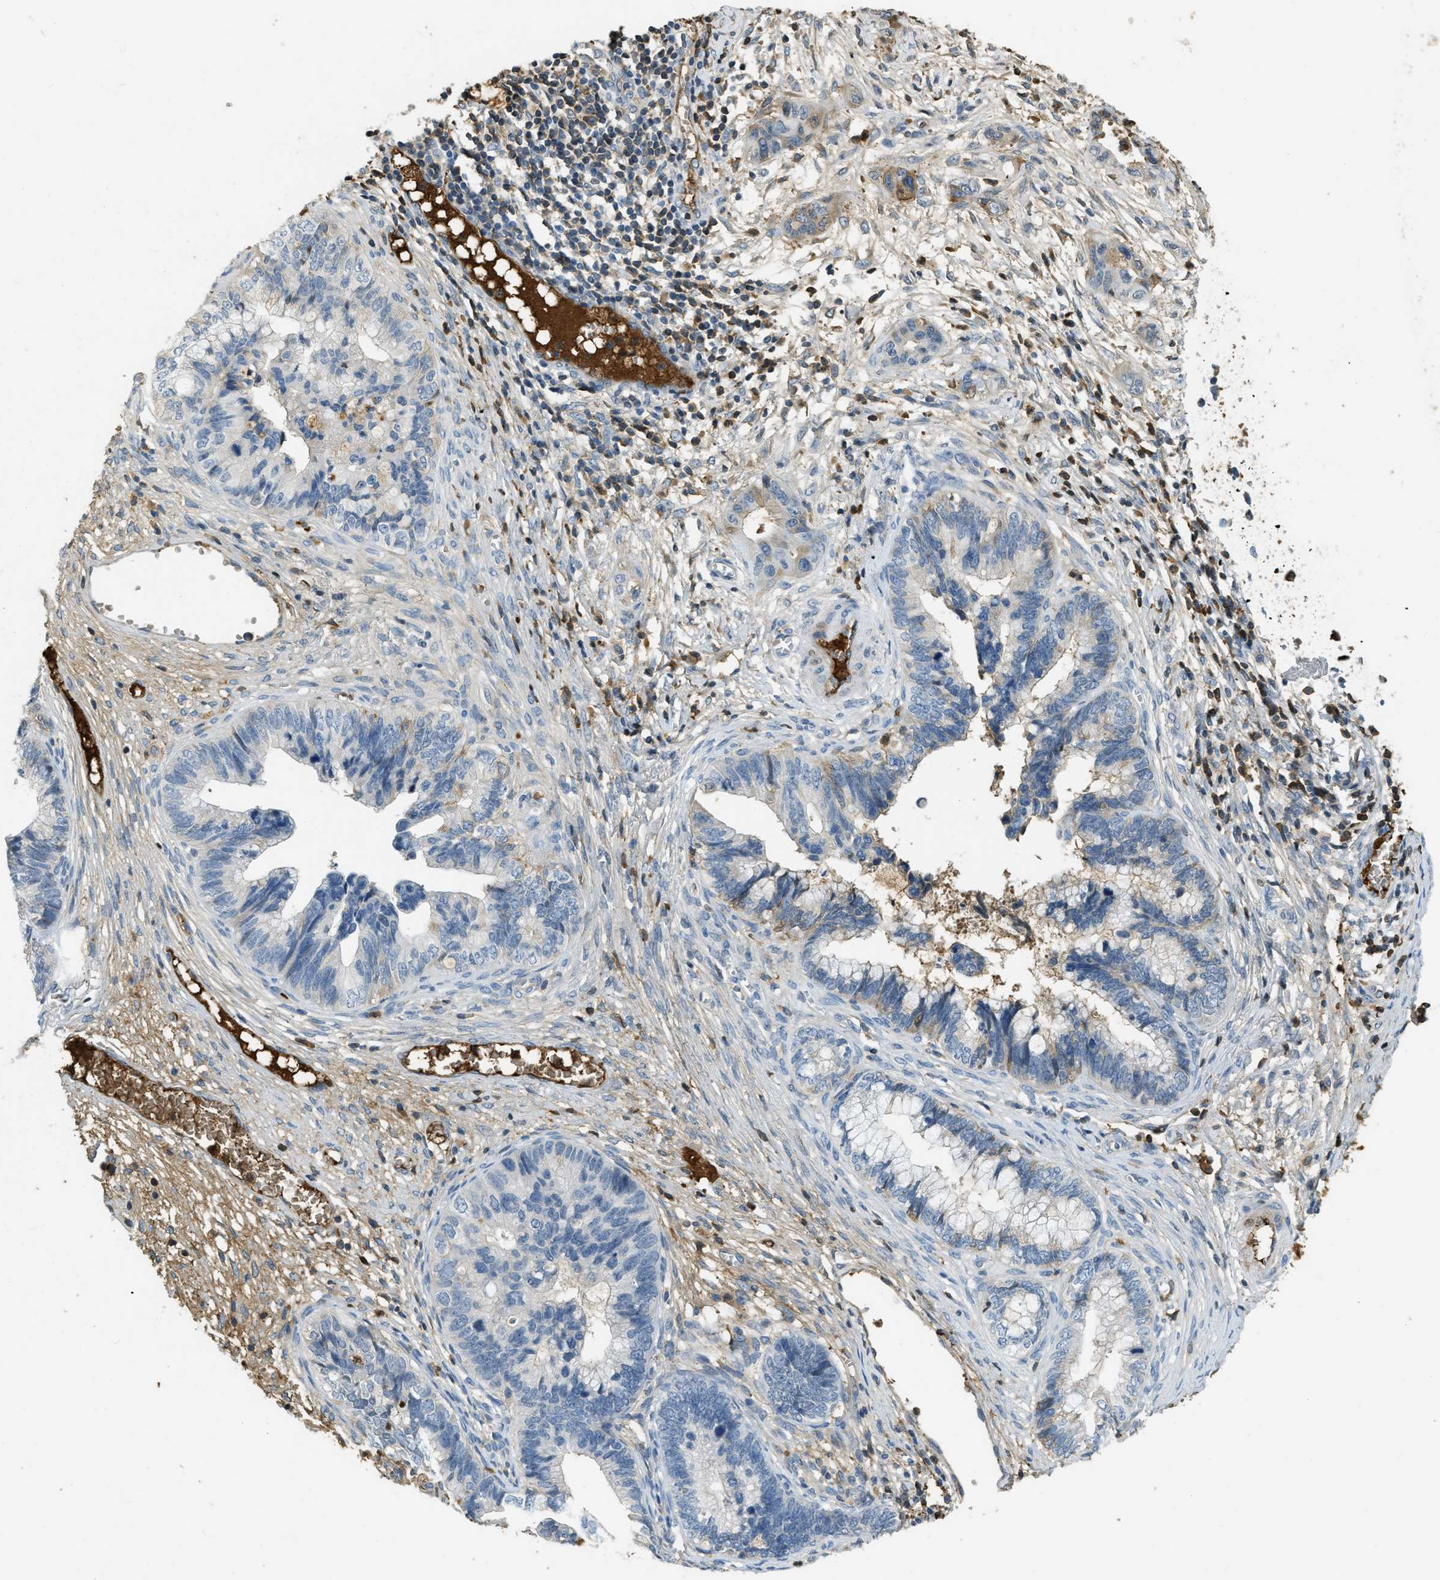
{"staining": {"intensity": "weak", "quantity": "25%-75%", "location": "cytoplasmic/membranous"}, "tissue": "cervical cancer", "cell_type": "Tumor cells", "image_type": "cancer", "snomed": [{"axis": "morphology", "description": "Adenocarcinoma, NOS"}, {"axis": "topography", "description": "Cervix"}], "caption": "Human cervical adenocarcinoma stained with a brown dye demonstrates weak cytoplasmic/membranous positive expression in approximately 25%-75% of tumor cells.", "gene": "PRTN3", "patient": {"sex": "female", "age": 44}}